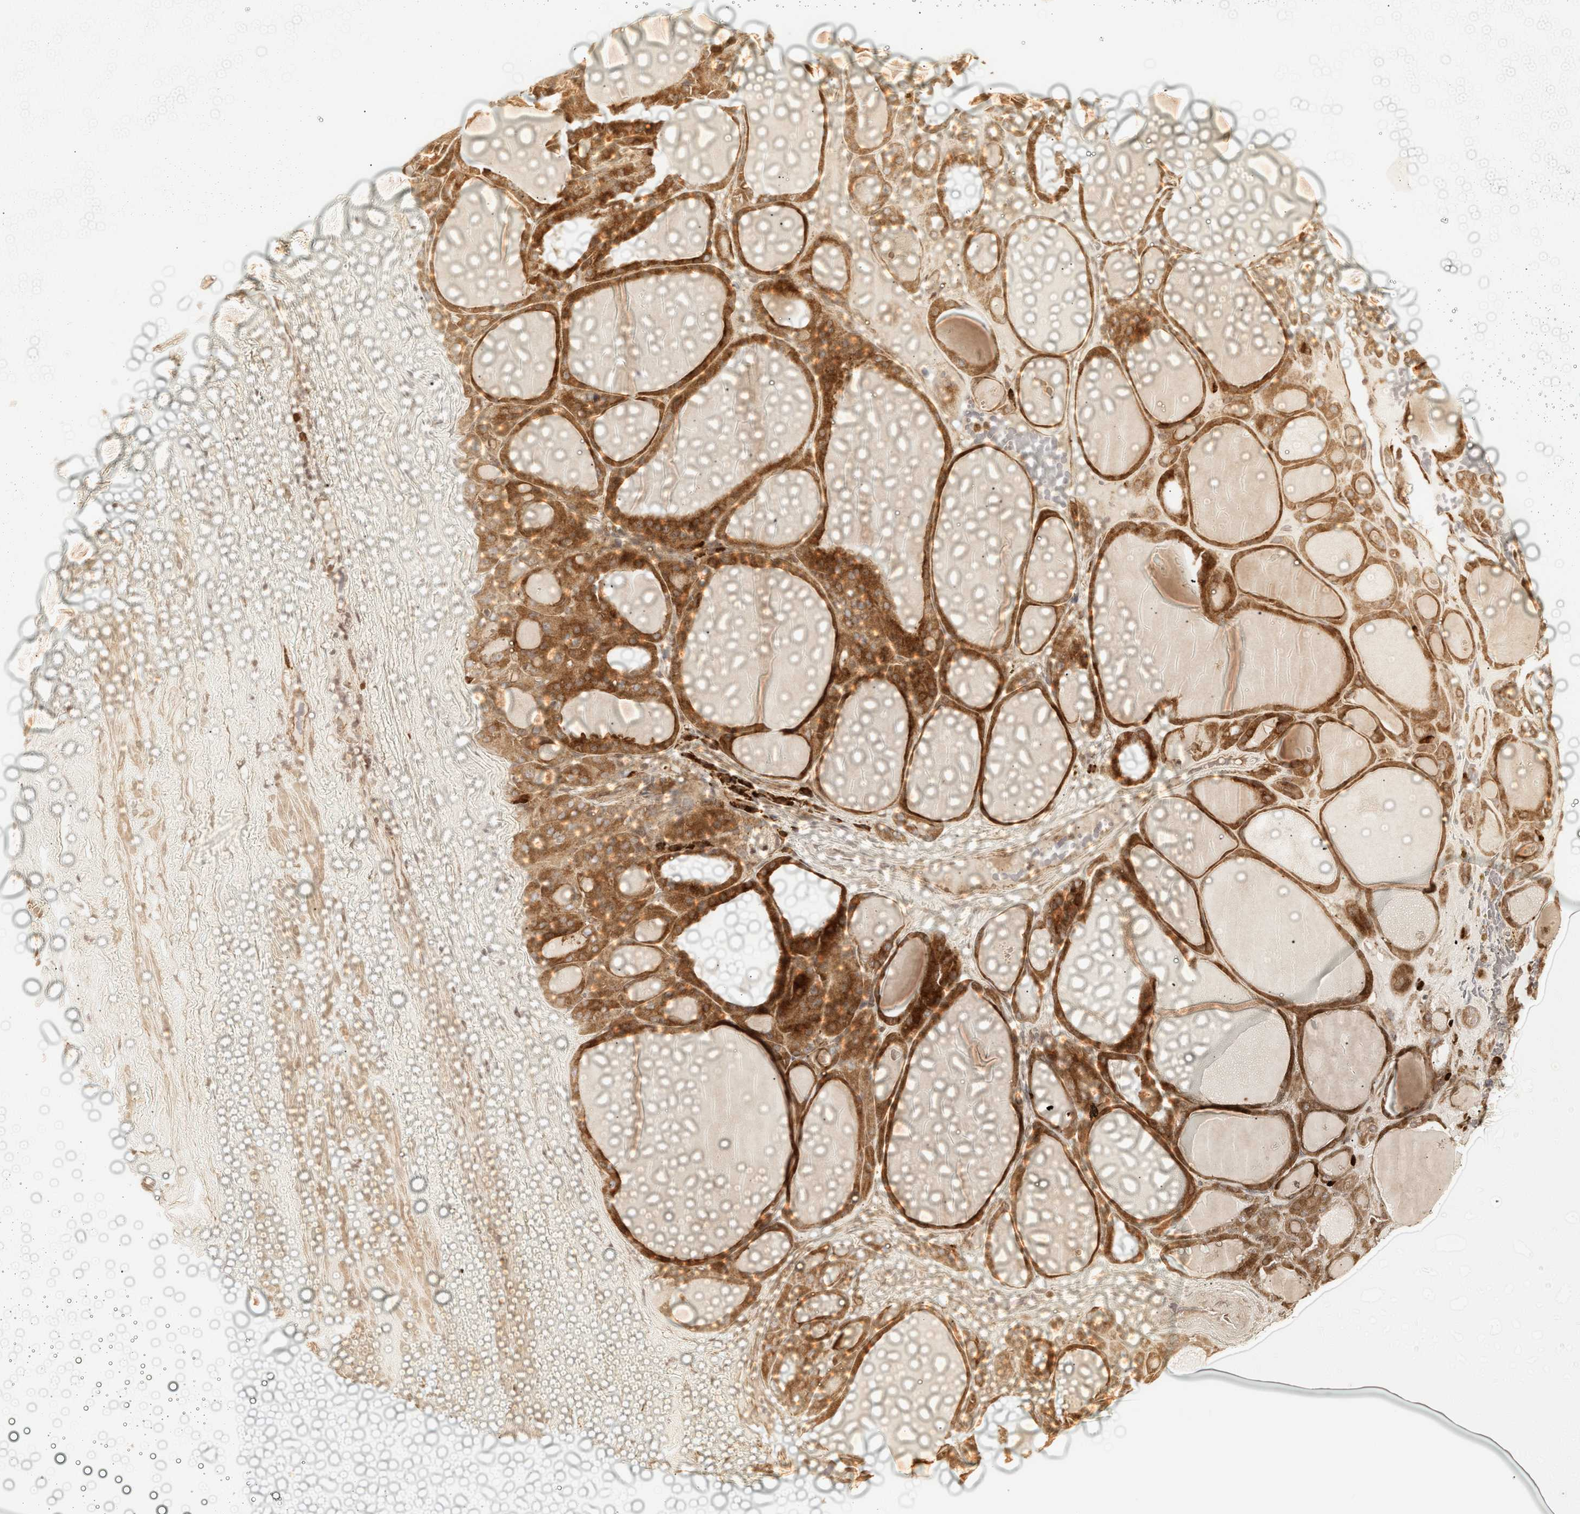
{"staining": {"intensity": "strong", "quantity": ">75%", "location": "cytoplasmic/membranous"}, "tissue": "thyroid gland", "cell_type": "Glandular cells", "image_type": "normal", "snomed": [{"axis": "morphology", "description": "Normal tissue, NOS"}, {"axis": "morphology", "description": "Carcinoma, NOS"}, {"axis": "topography", "description": "Thyroid gland"}], "caption": "Thyroid gland stained with immunohistochemistry (IHC) exhibits strong cytoplasmic/membranous staining in approximately >75% of glandular cells.", "gene": "IMPDH2", "patient": {"sex": "female", "age": 86}}